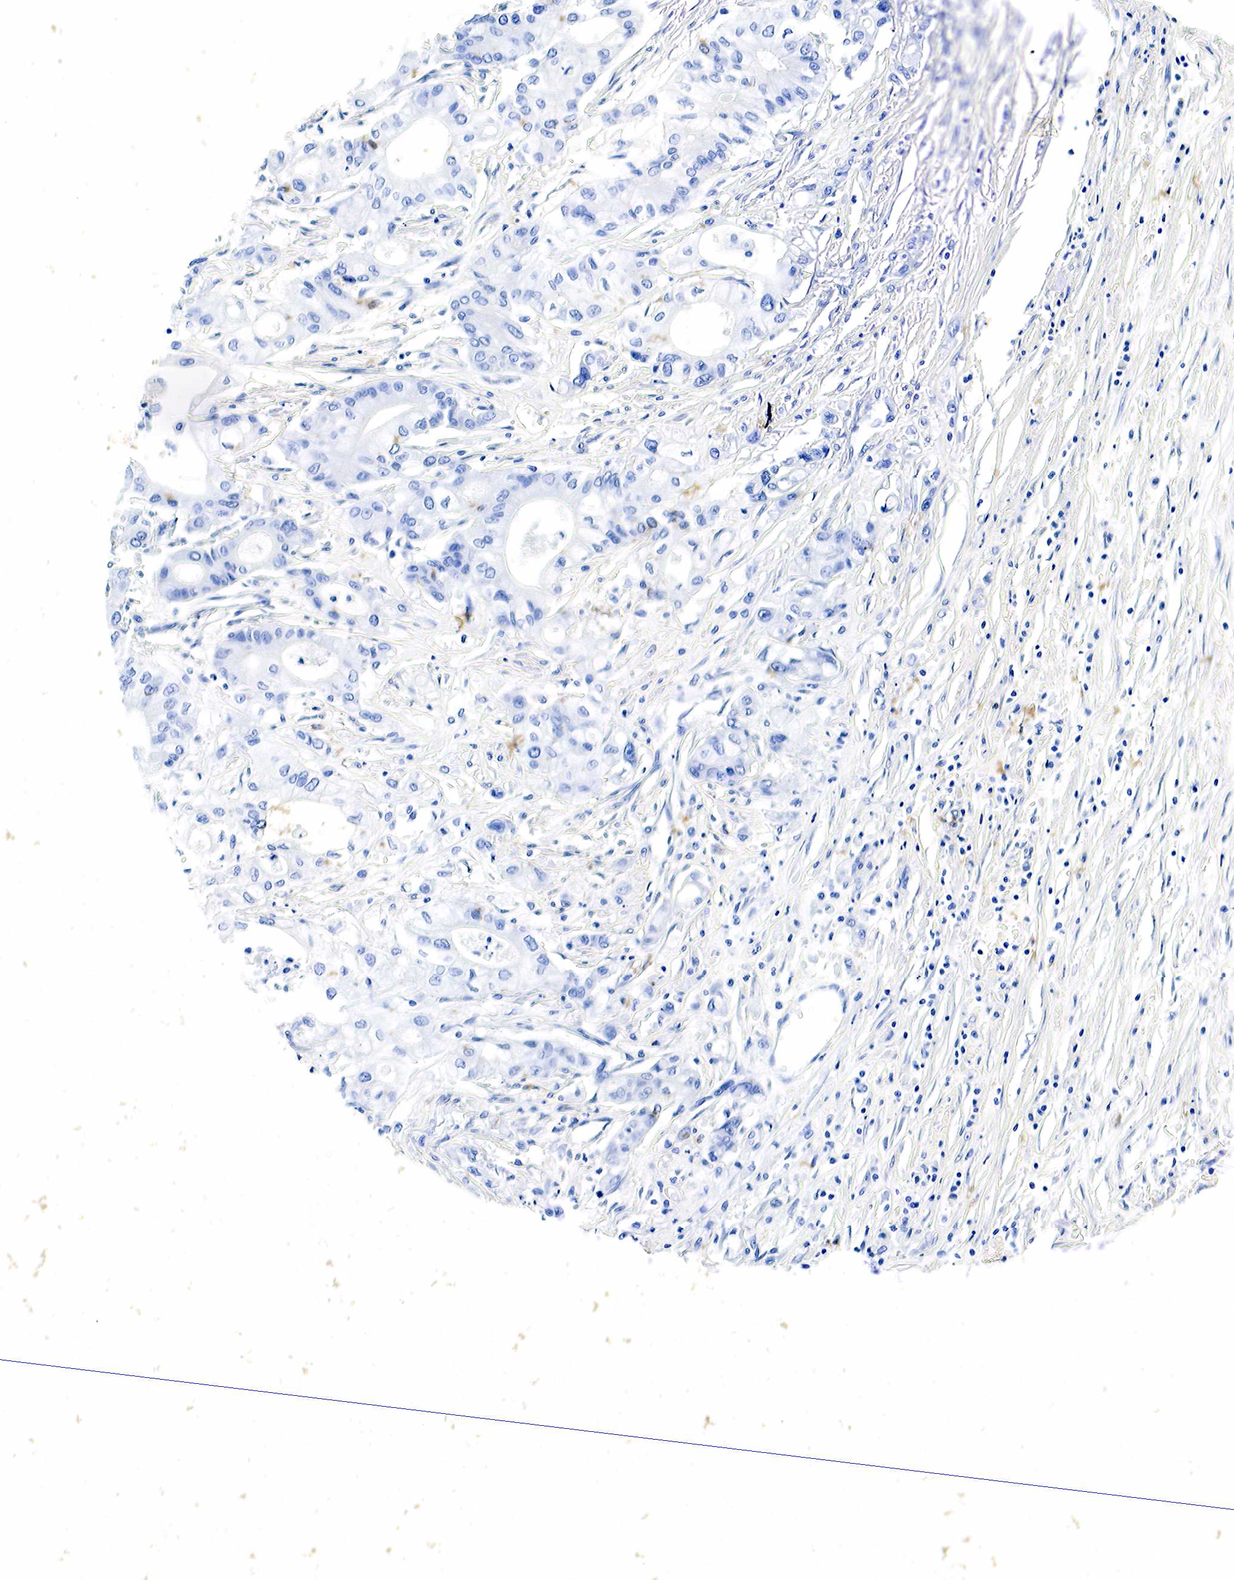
{"staining": {"intensity": "negative", "quantity": "none", "location": "none"}, "tissue": "pancreatic cancer", "cell_type": "Tumor cells", "image_type": "cancer", "snomed": [{"axis": "morphology", "description": "Adenocarcinoma, NOS"}, {"axis": "topography", "description": "Pancreas"}], "caption": "DAB (3,3'-diaminobenzidine) immunohistochemical staining of human pancreatic cancer exhibits no significant expression in tumor cells. (DAB (3,3'-diaminobenzidine) IHC, high magnification).", "gene": "GCG", "patient": {"sex": "male", "age": 79}}